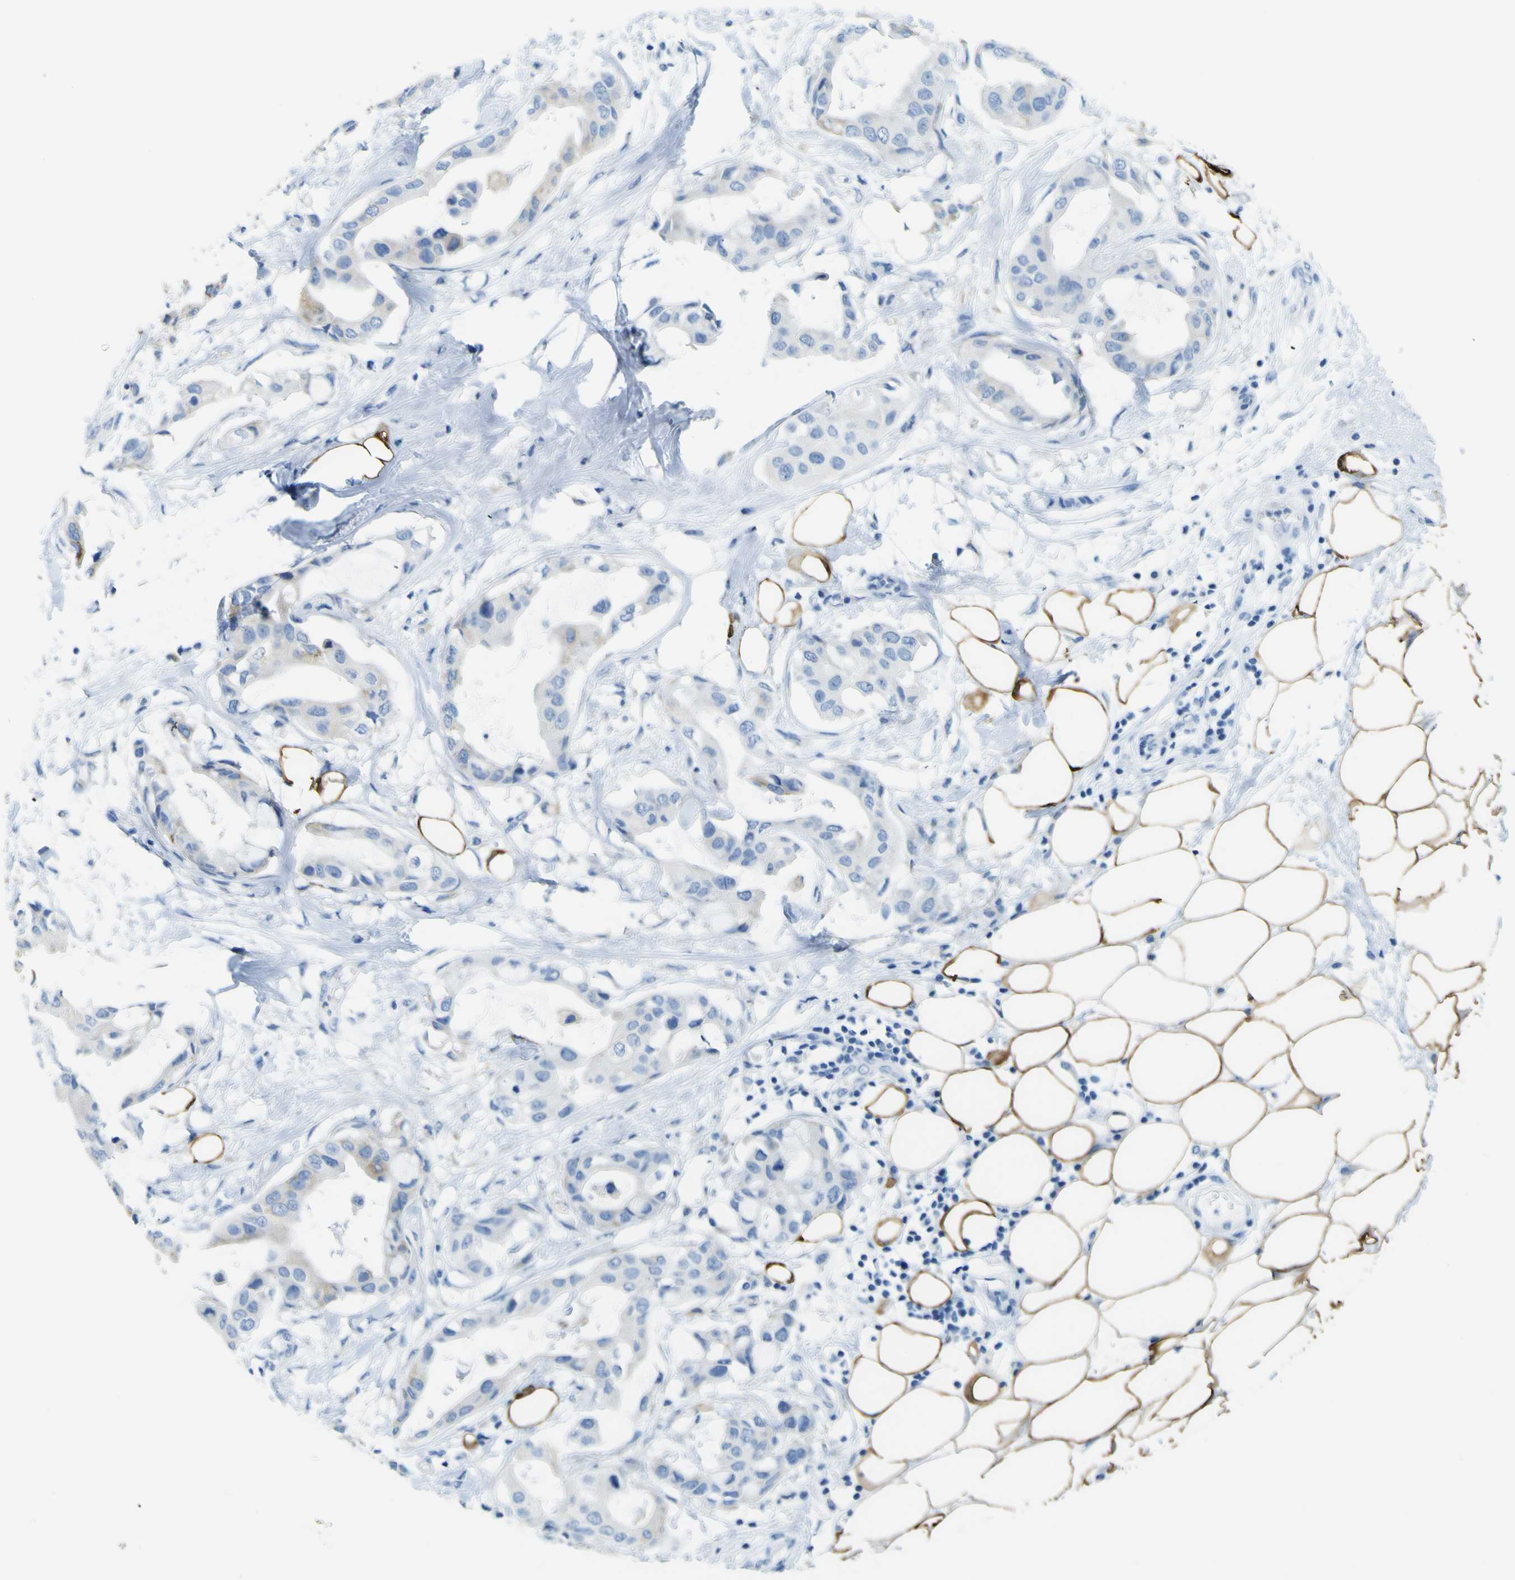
{"staining": {"intensity": "weak", "quantity": "<25%", "location": "cytoplasmic/membranous"}, "tissue": "breast cancer", "cell_type": "Tumor cells", "image_type": "cancer", "snomed": [{"axis": "morphology", "description": "Duct carcinoma"}, {"axis": "topography", "description": "Breast"}], "caption": "IHC histopathology image of neoplastic tissue: human breast cancer stained with DAB (3,3'-diaminobenzidine) demonstrates no significant protein positivity in tumor cells.", "gene": "ACSL1", "patient": {"sex": "female", "age": 40}}